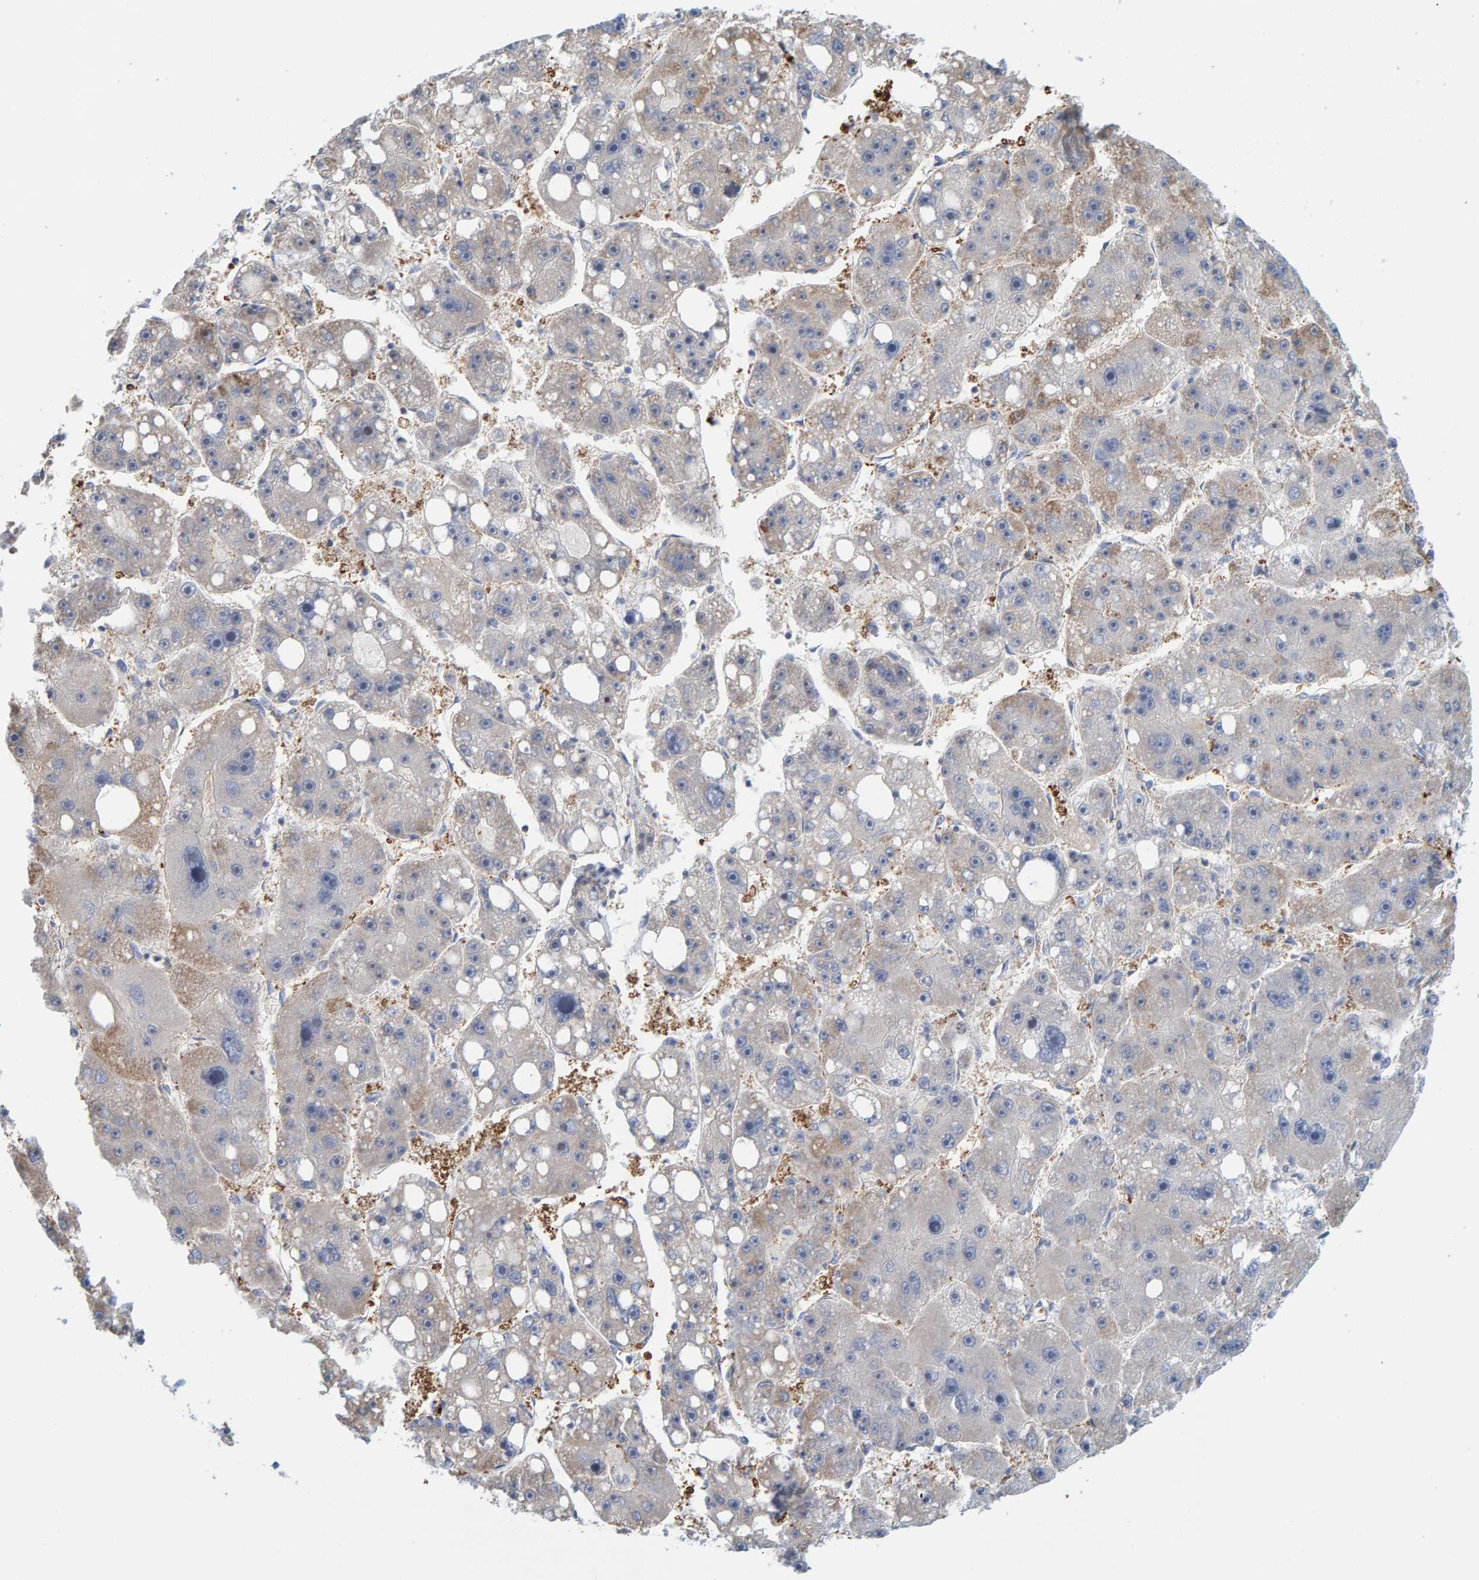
{"staining": {"intensity": "negative", "quantity": "none", "location": "none"}, "tissue": "liver cancer", "cell_type": "Tumor cells", "image_type": "cancer", "snomed": [{"axis": "morphology", "description": "Carcinoma, Hepatocellular, NOS"}, {"axis": "topography", "description": "Liver"}], "caption": "Immunohistochemistry (IHC) of liver cancer shows no expression in tumor cells. The staining was performed using DAB to visualize the protein expression in brown, while the nuclei were stained in blue with hematoxylin (Magnification: 20x).", "gene": "KLHL11", "patient": {"sex": "female", "age": 61}}